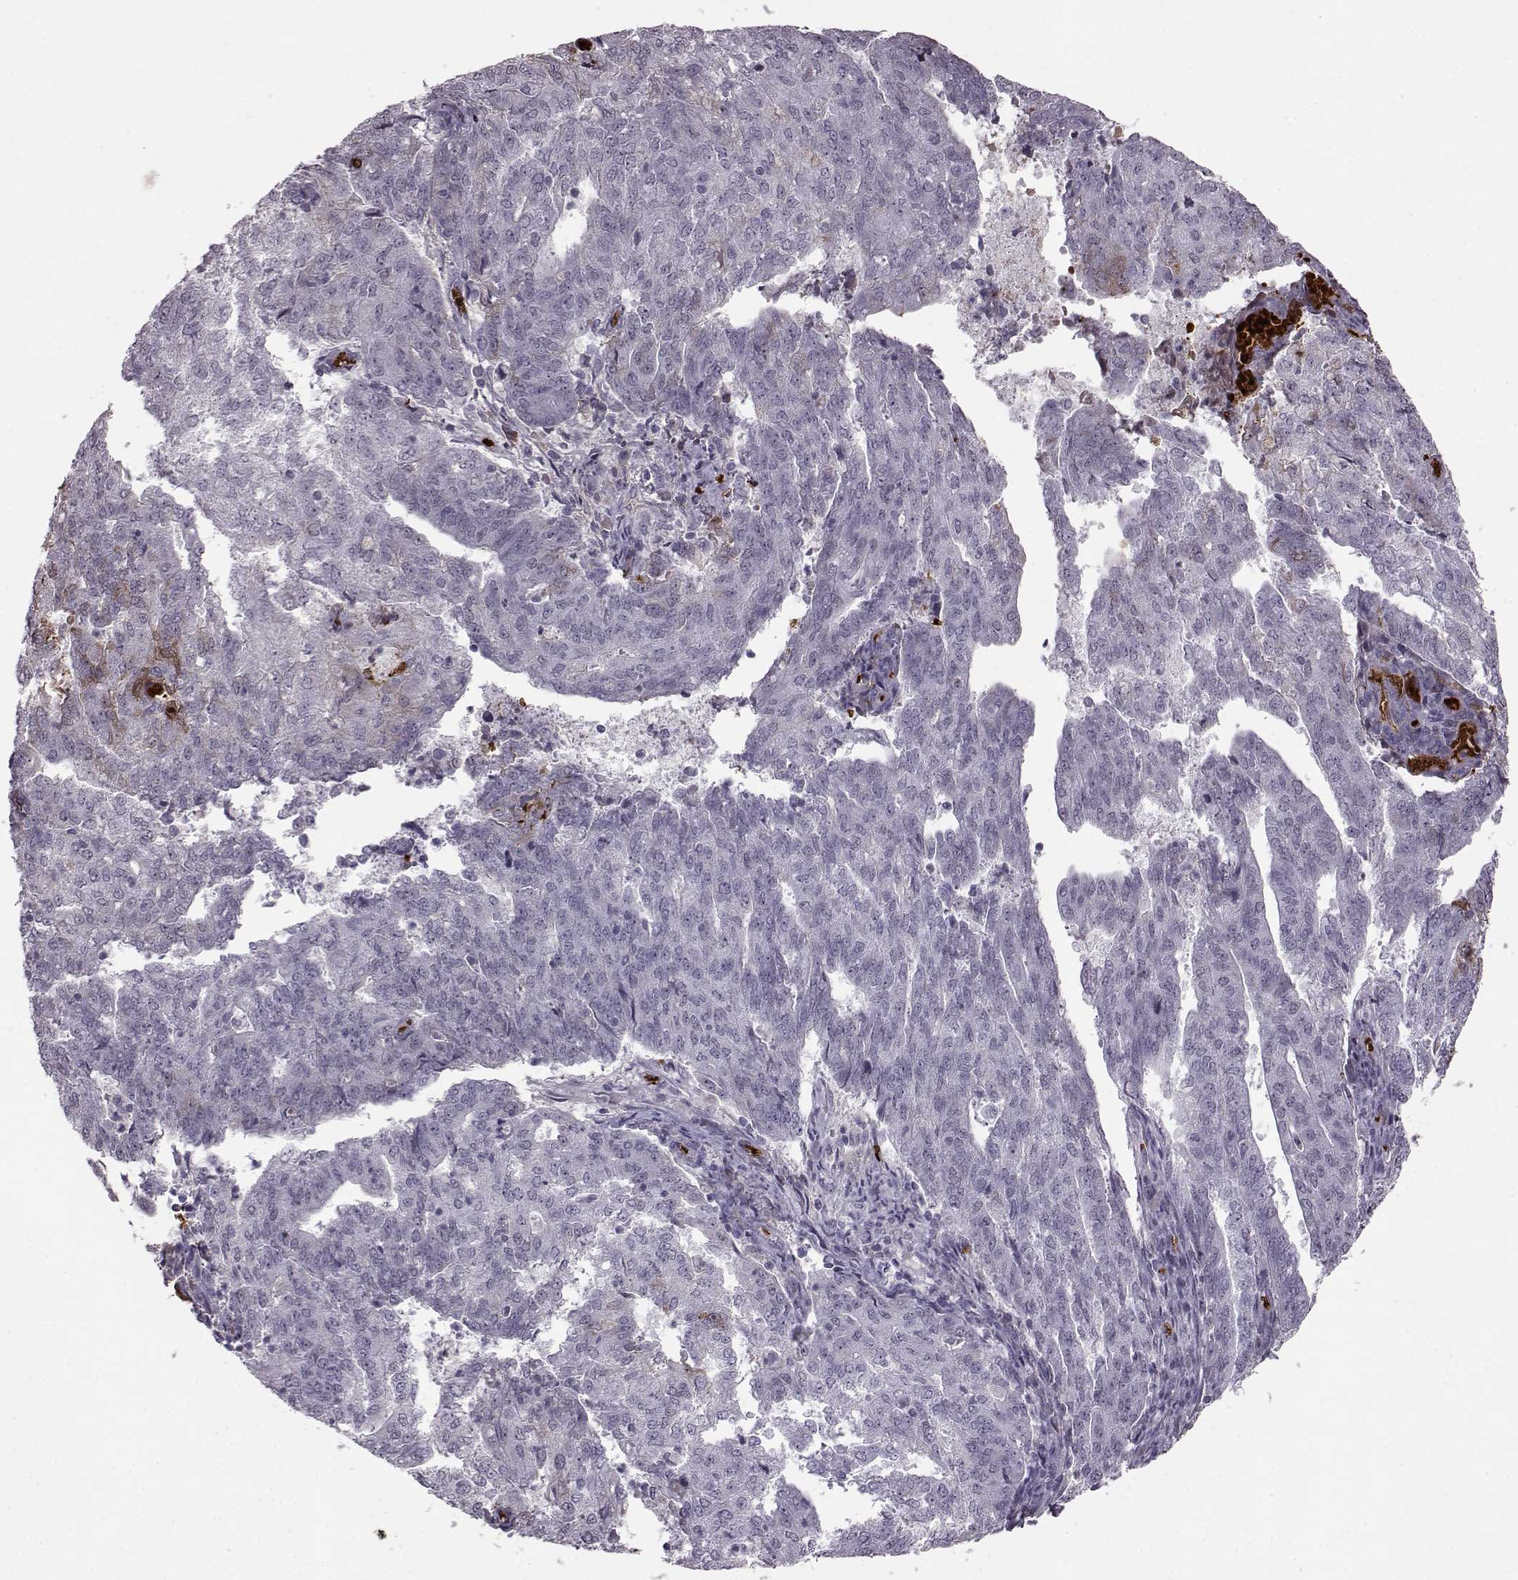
{"staining": {"intensity": "negative", "quantity": "none", "location": "none"}, "tissue": "endometrial cancer", "cell_type": "Tumor cells", "image_type": "cancer", "snomed": [{"axis": "morphology", "description": "Adenocarcinoma, NOS"}, {"axis": "topography", "description": "Endometrium"}], "caption": "Immunohistochemical staining of human endometrial cancer (adenocarcinoma) reveals no significant staining in tumor cells. The staining was performed using DAB to visualize the protein expression in brown, while the nuclei were stained in blue with hematoxylin (Magnification: 20x).", "gene": "PROP1", "patient": {"sex": "female", "age": 82}}